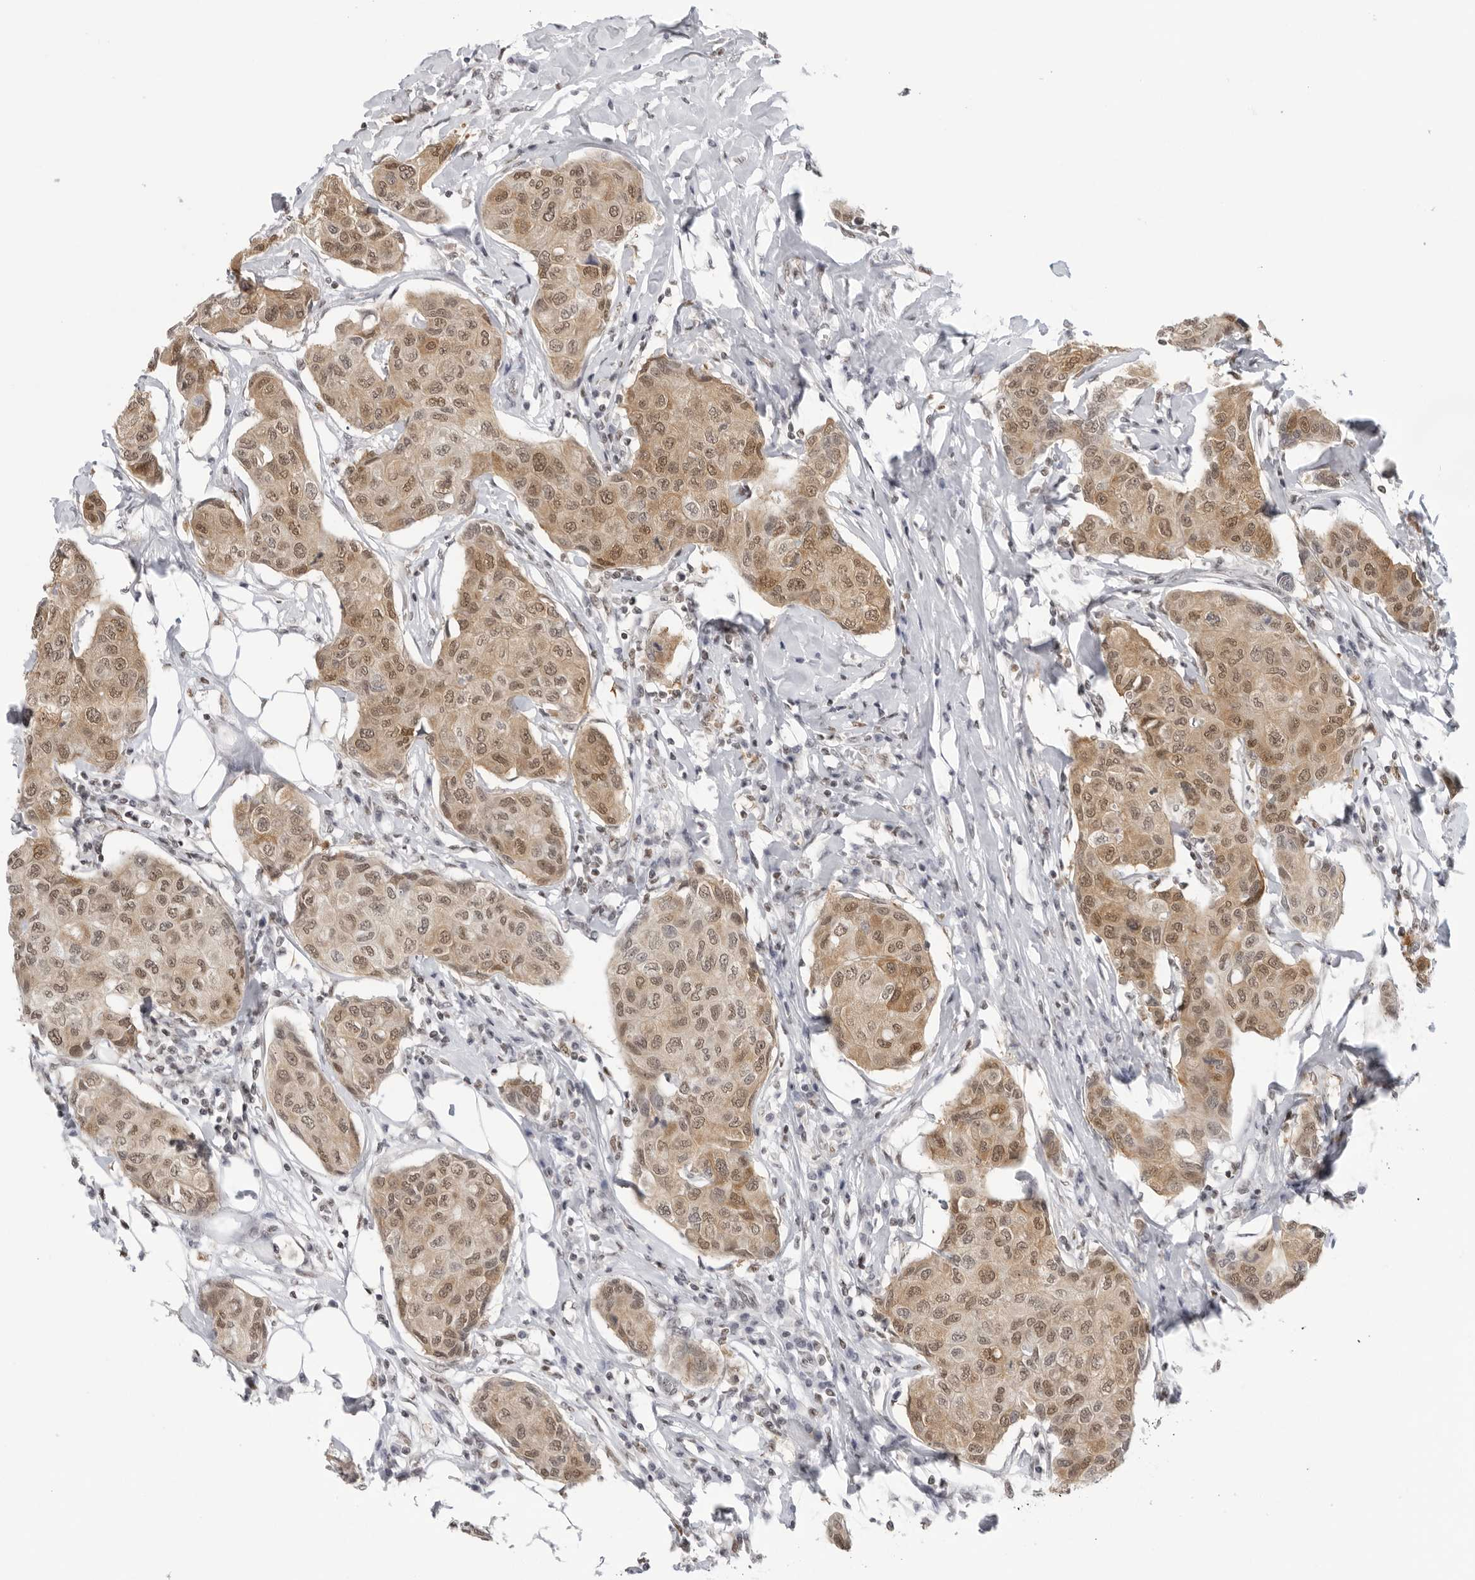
{"staining": {"intensity": "moderate", "quantity": ">75%", "location": "cytoplasmic/membranous,nuclear"}, "tissue": "breast cancer", "cell_type": "Tumor cells", "image_type": "cancer", "snomed": [{"axis": "morphology", "description": "Duct carcinoma"}, {"axis": "topography", "description": "Breast"}], "caption": "Intraductal carcinoma (breast) stained with a protein marker reveals moderate staining in tumor cells.", "gene": "RPA2", "patient": {"sex": "female", "age": 80}}